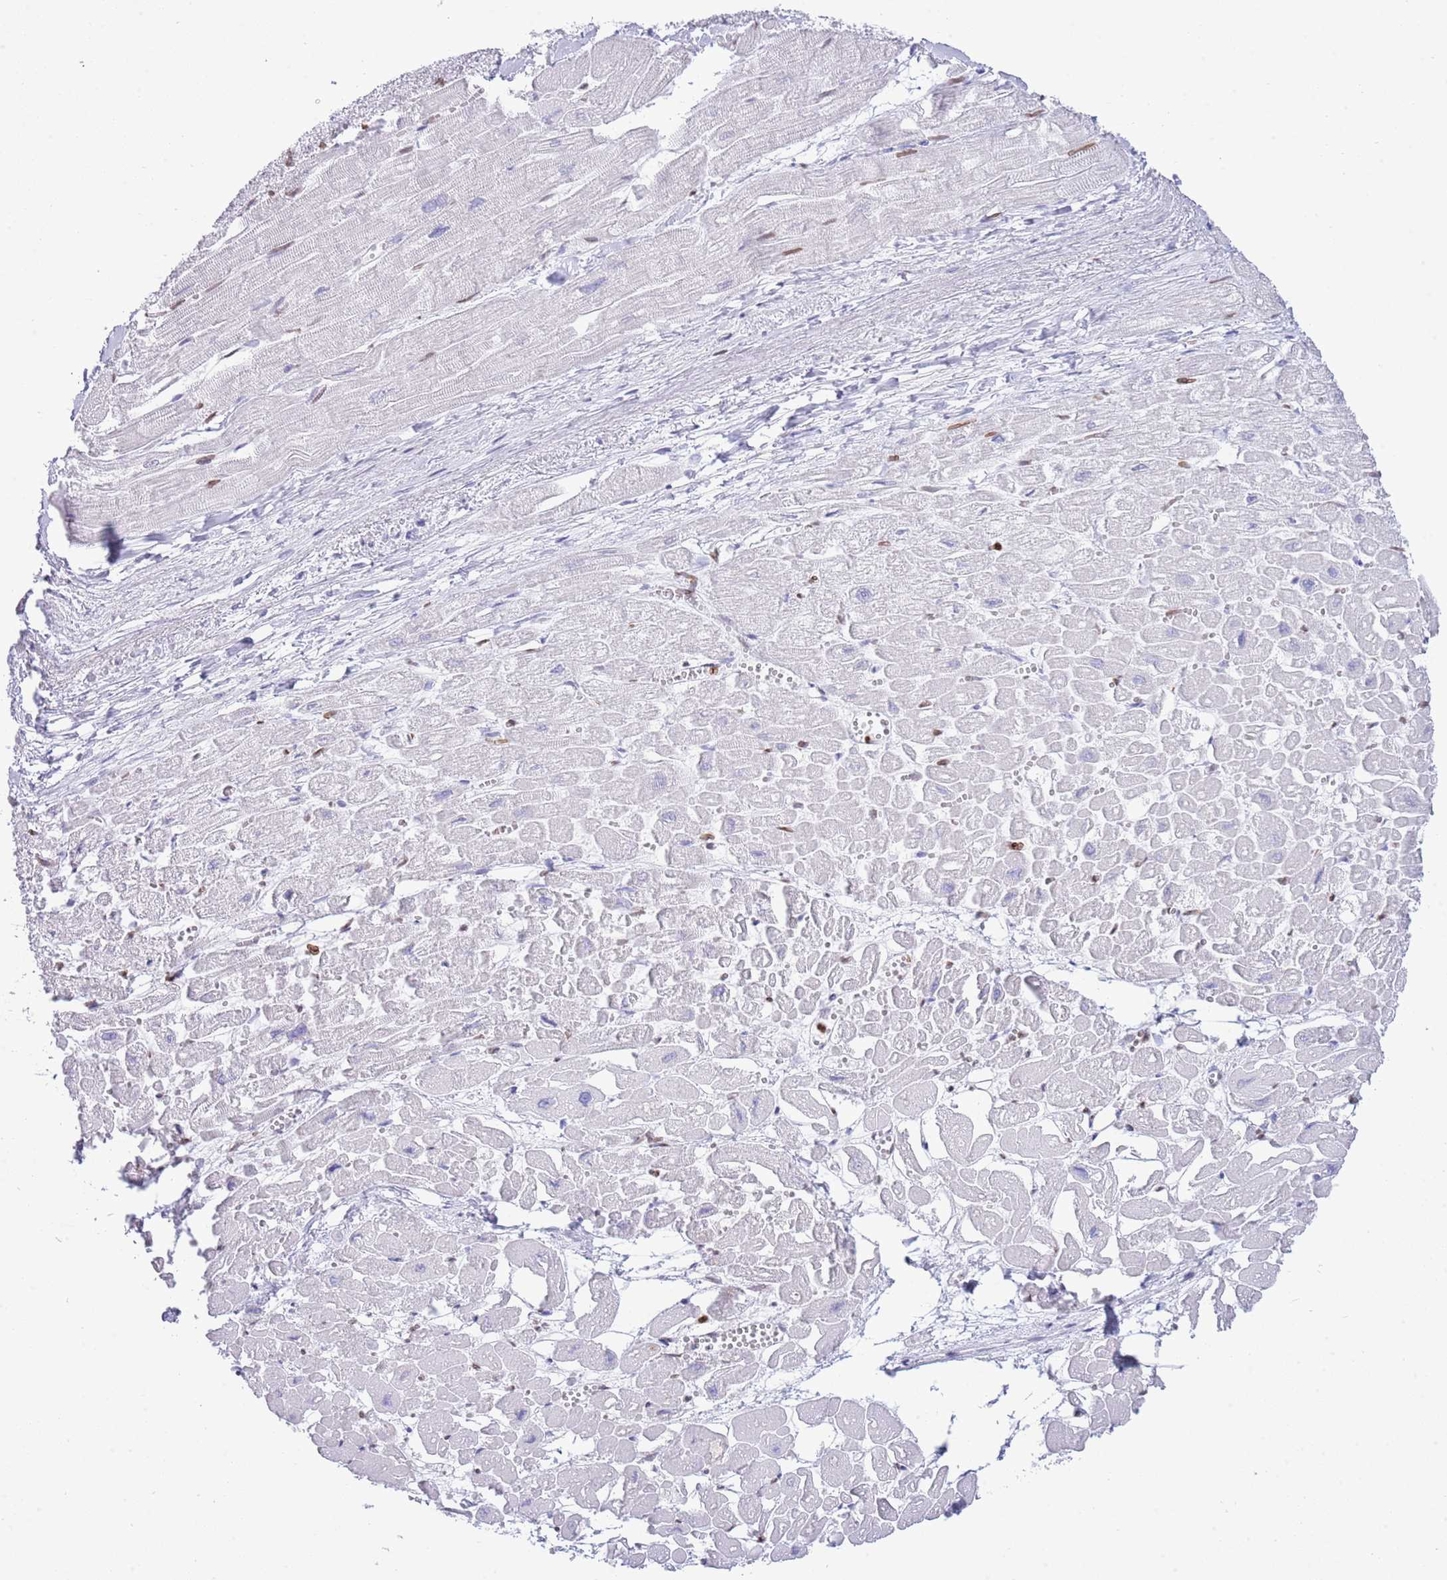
{"staining": {"intensity": "negative", "quantity": "none", "location": "none"}, "tissue": "heart muscle", "cell_type": "Cardiomyocytes", "image_type": "normal", "snomed": [{"axis": "morphology", "description": "Normal tissue, NOS"}, {"axis": "topography", "description": "Heart"}], "caption": "Cardiomyocytes are negative for brown protein staining in benign heart muscle. Brightfield microscopy of immunohistochemistry stained with DAB (brown) and hematoxylin (blue), captured at high magnification.", "gene": "LBR", "patient": {"sex": "male", "age": 54}}